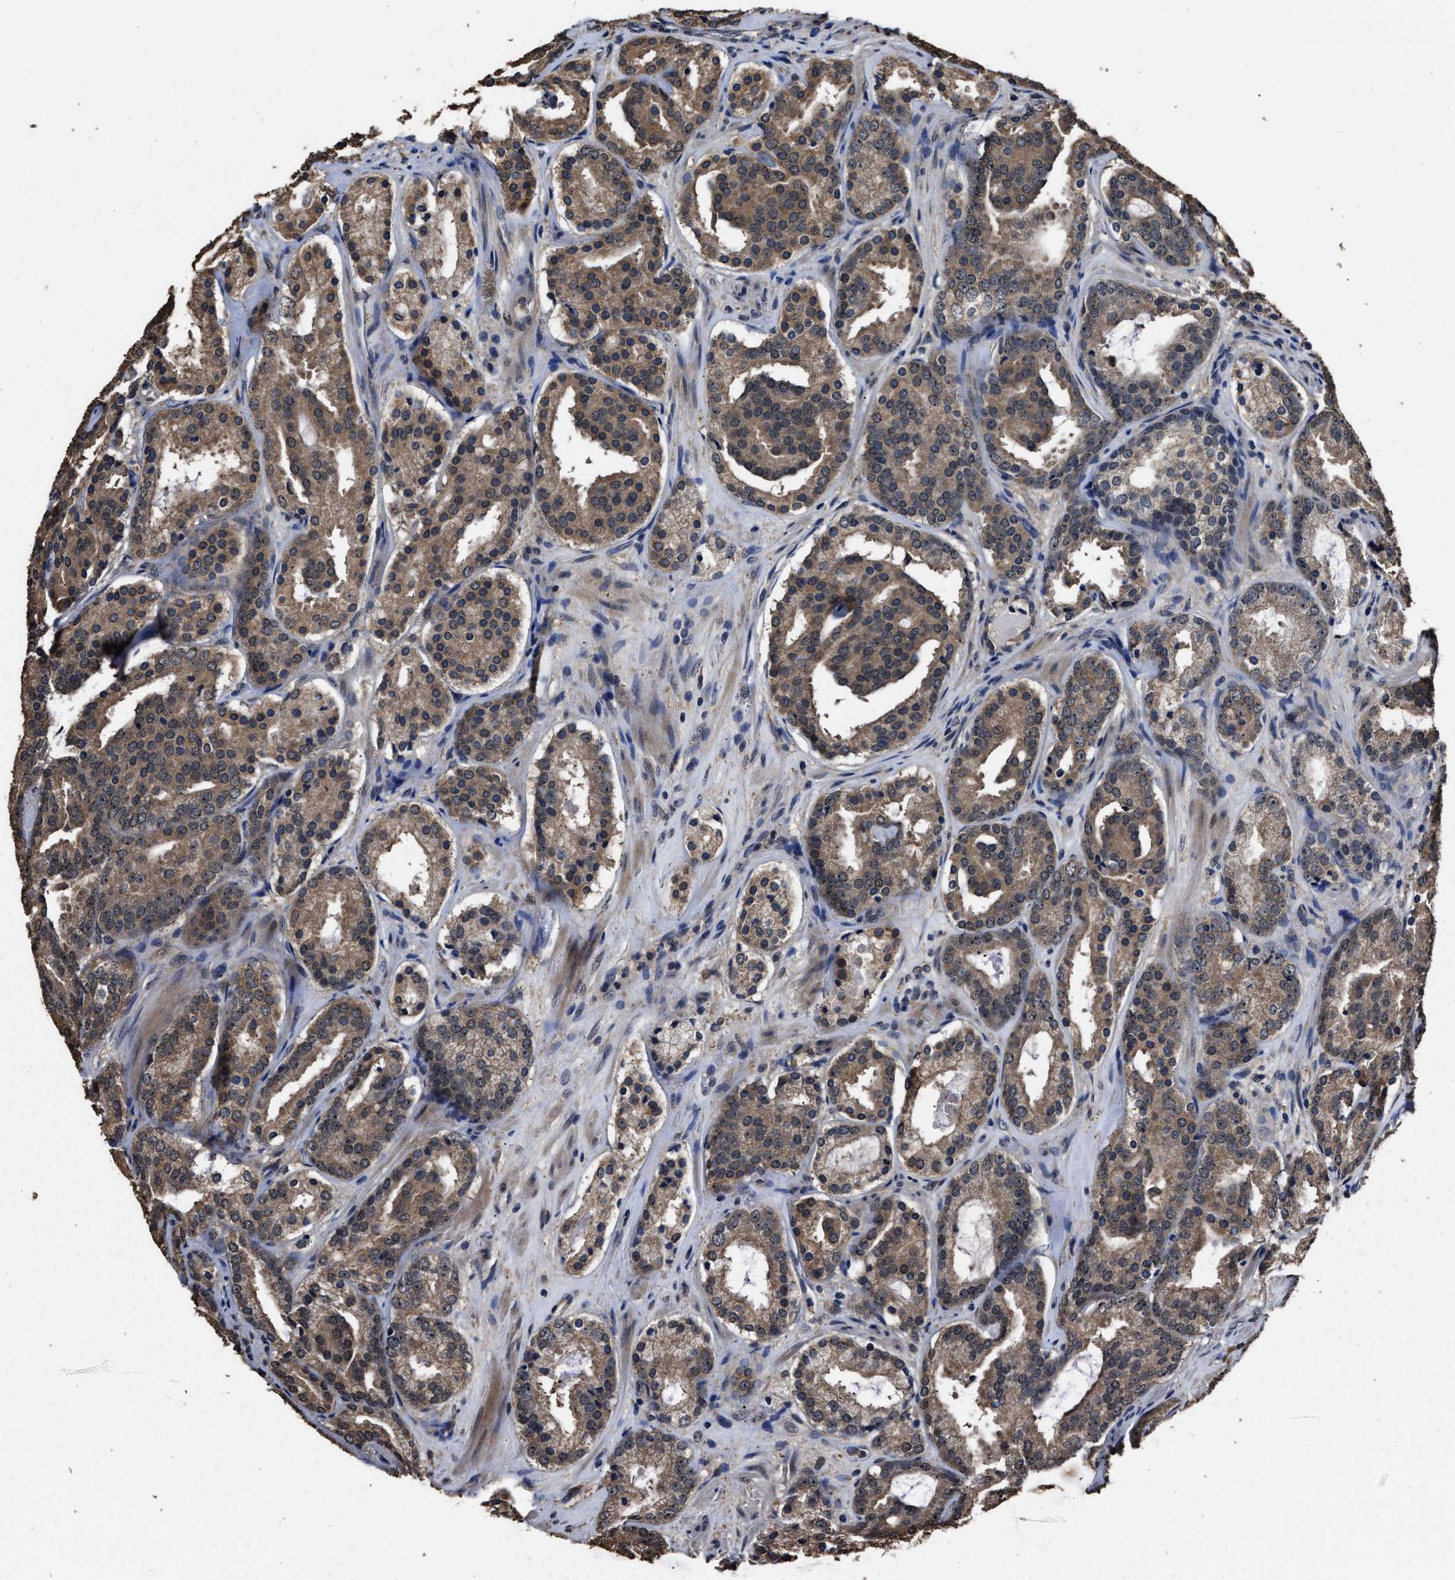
{"staining": {"intensity": "moderate", "quantity": ">75%", "location": "cytoplasmic/membranous"}, "tissue": "prostate cancer", "cell_type": "Tumor cells", "image_type": "cancer", "snomed": [{"axis": "morphology", "description": "Adenocarcinoma, Low grade"}, {"axis": "topography", "description": "Prostate"}], "caption": "Immunohistochemistry (IHC) of human prostate low-grade adenocarcinoma displays medium levels of moderate cytoplasmic/membranous staining in approximately >75% of tumor cells.", "gene": "RSBN1L", "patient": {"sex": "male", "age": 69}}